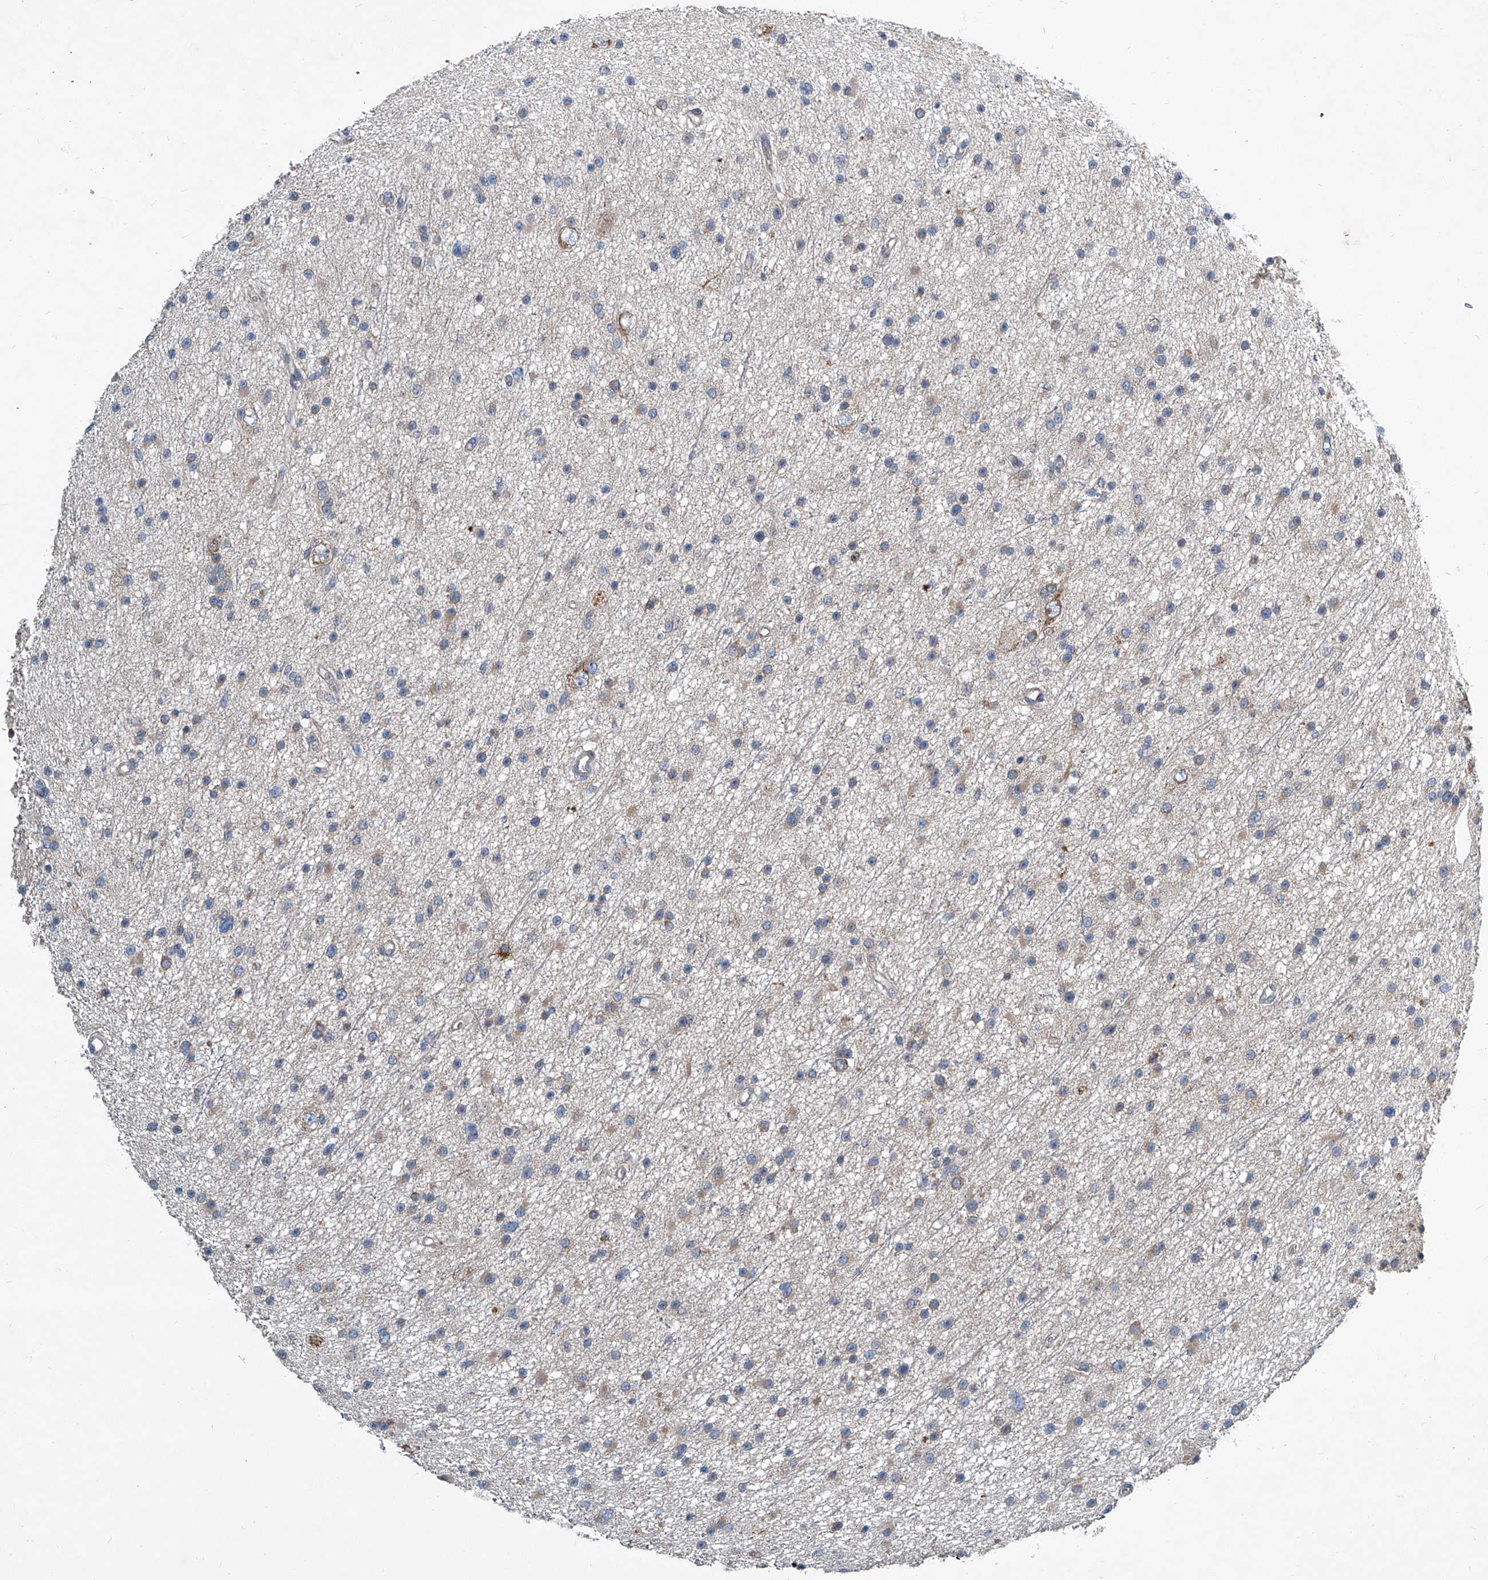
{"staining": {"intensity": "weak", "quantity": ">75%", "location": "cytoplasmic/membranous"}, "tissue": "glioma", "cell_type": "Tumor cells", "image_type": "cancer", "snomed": [{"axis": "morphology", "description": "Glioma, malignant, Low grade"}, {"axis": "topography", "description": "Cerebral cortex"}], "caption": "Immunohistochemistry (IHC) histopathology image of neoplastic tissue: glioma stained using IHC reveals low levels of weak protein expression localized specifically in the cytoplasmic/membranous of tumor cells, appearing as a cytoplasmic/membranous brown color.", "gene": "SLC26A11", "patient": {"sex": "female", "age": 39}}